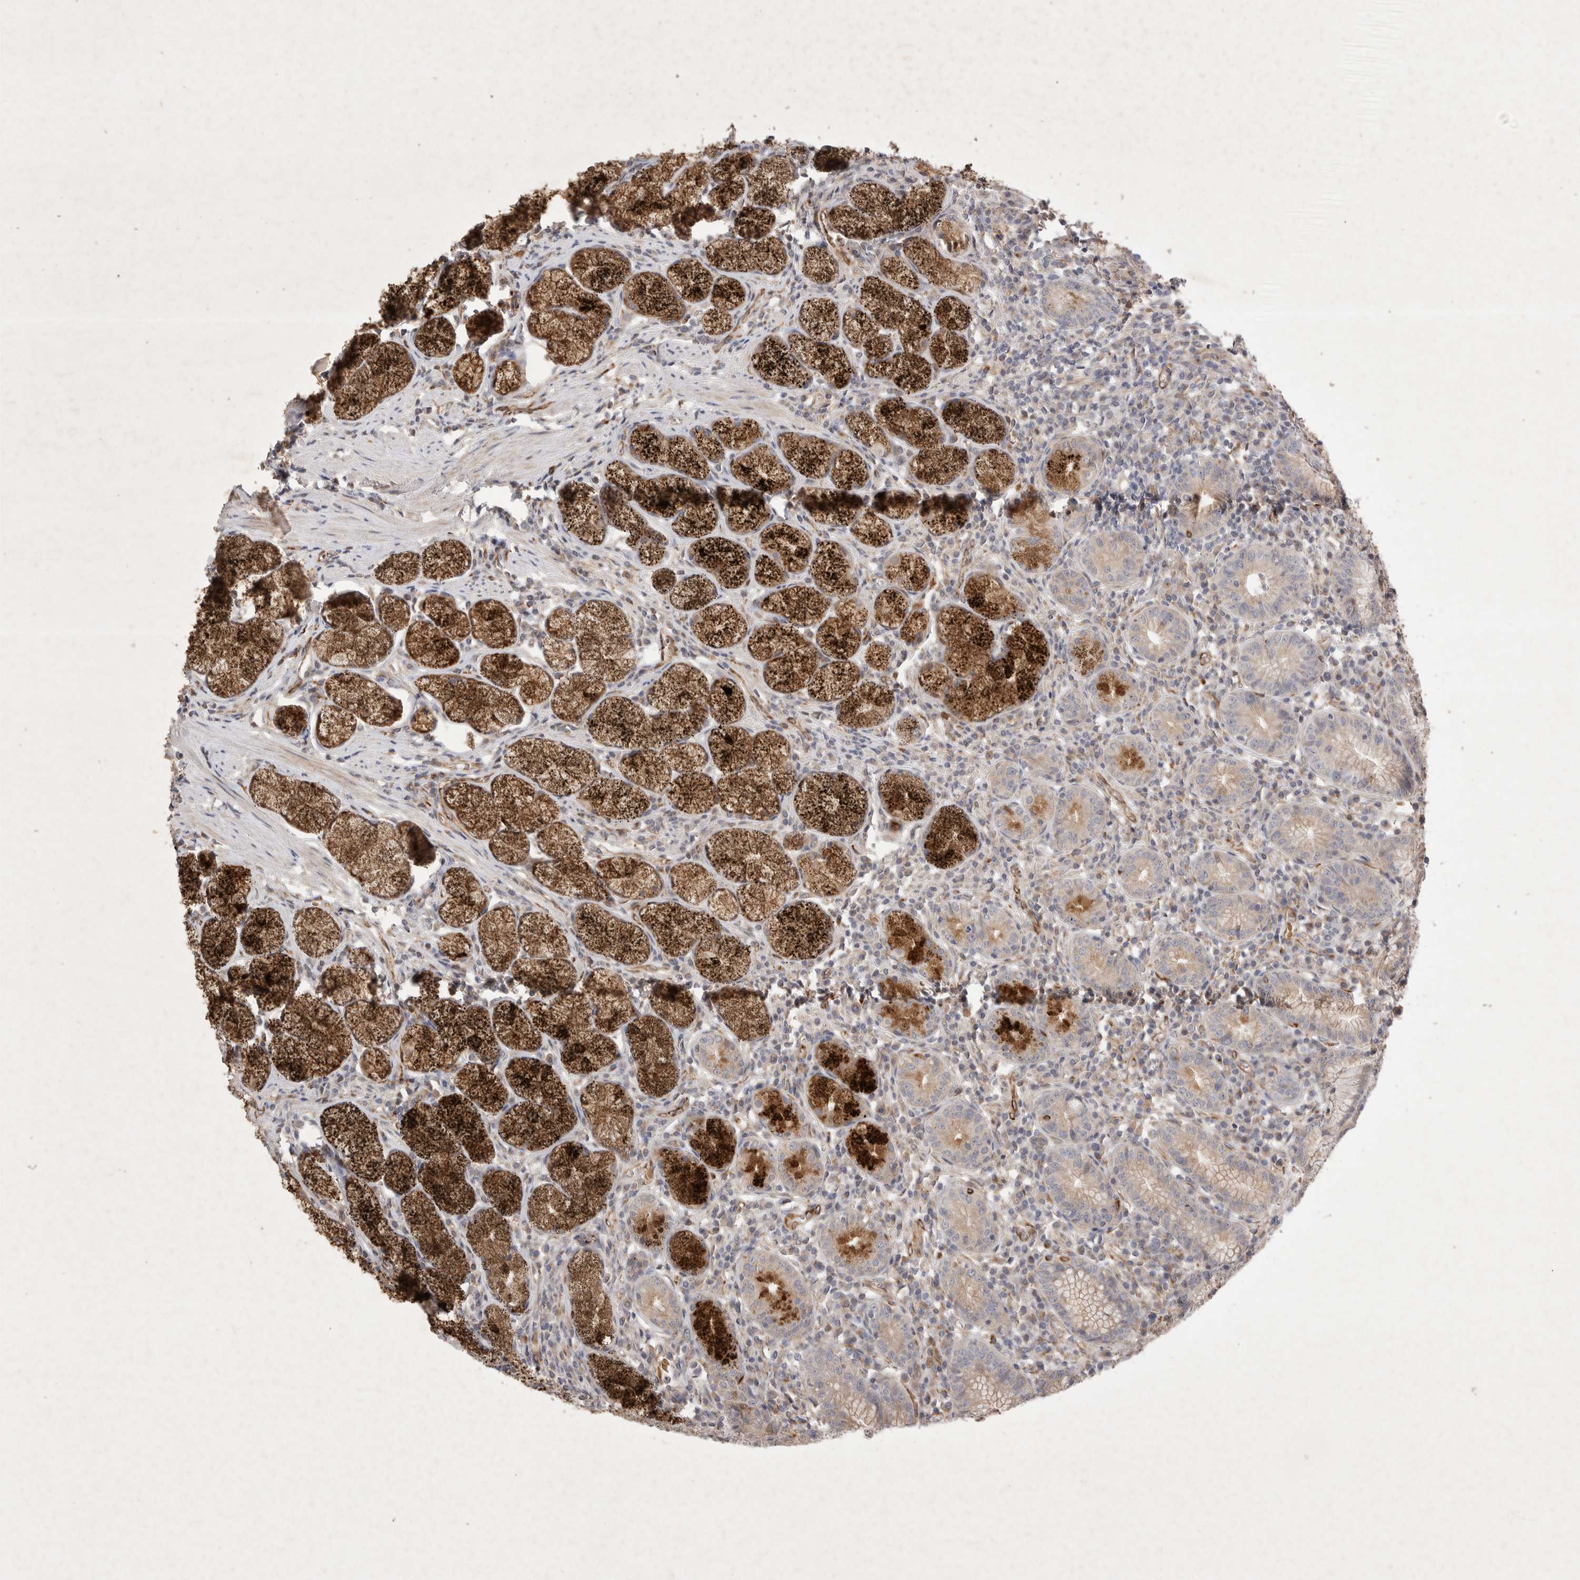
{"staining": {"intensity": "strong", "quantity": "25%-75%", "location": "cytoplasmic/membranous"}, "tissue": "stomach", "cell_type": "Glandular cells", "image_type": "normal", "snomed": [{"axis": "morphology", "description": "Normal tissue, NOS"}, {"axis": "topography", "description": "Stomach"}], "caption": "Protein expression analysis of benign human stomach reveals strong cytoplasmic/membranous expression in approximately 25%-75% of glandular cells.", "gene": "NMU", "patient": {"sex": "male", "age": 55}}